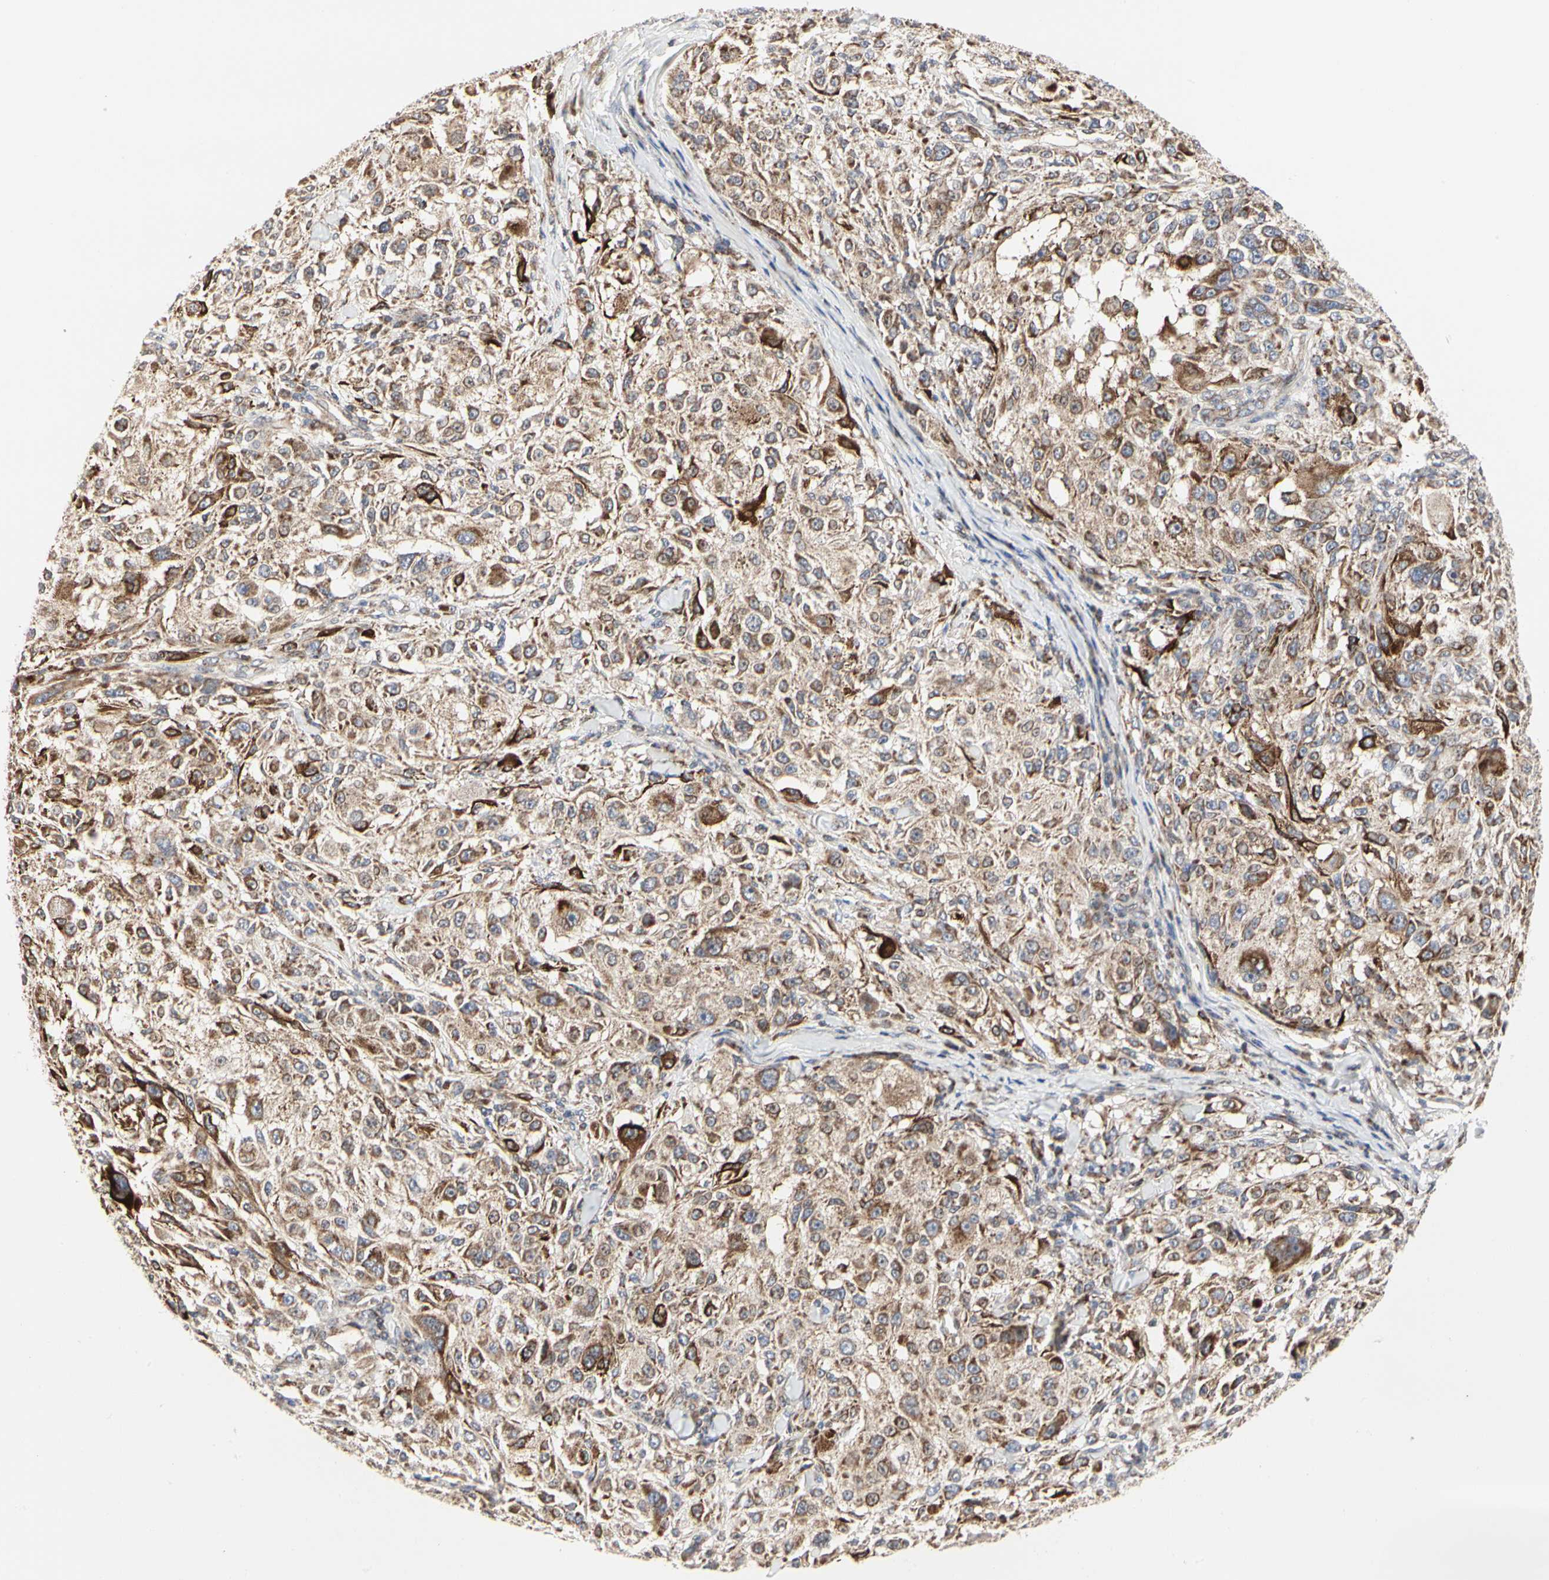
{"staining": {"intensity": "moderate", "quantity": ">75%", "location": "cytoplasmic/membranous"}, "tissue": "melanoma", "cell_type": "Tumor cells", "image_type": "cancer", "snomed": [{"axis": "morphology", "description": "Necrosis, NOS"}, {"axis": "morphology", "description": "Malignant melanoma, NOS"}, {"axis": "topography", "description": "Skin"}], "caption": "High-power microscopy captured an immunohistochemistry (IHC) histopathology image of melanoma, revealing moderate cytoplasmic/membranous positivity in about >75% of tumor cells.", "gene": "TSKU", "patient": {"sex": "female", "age": 87}}